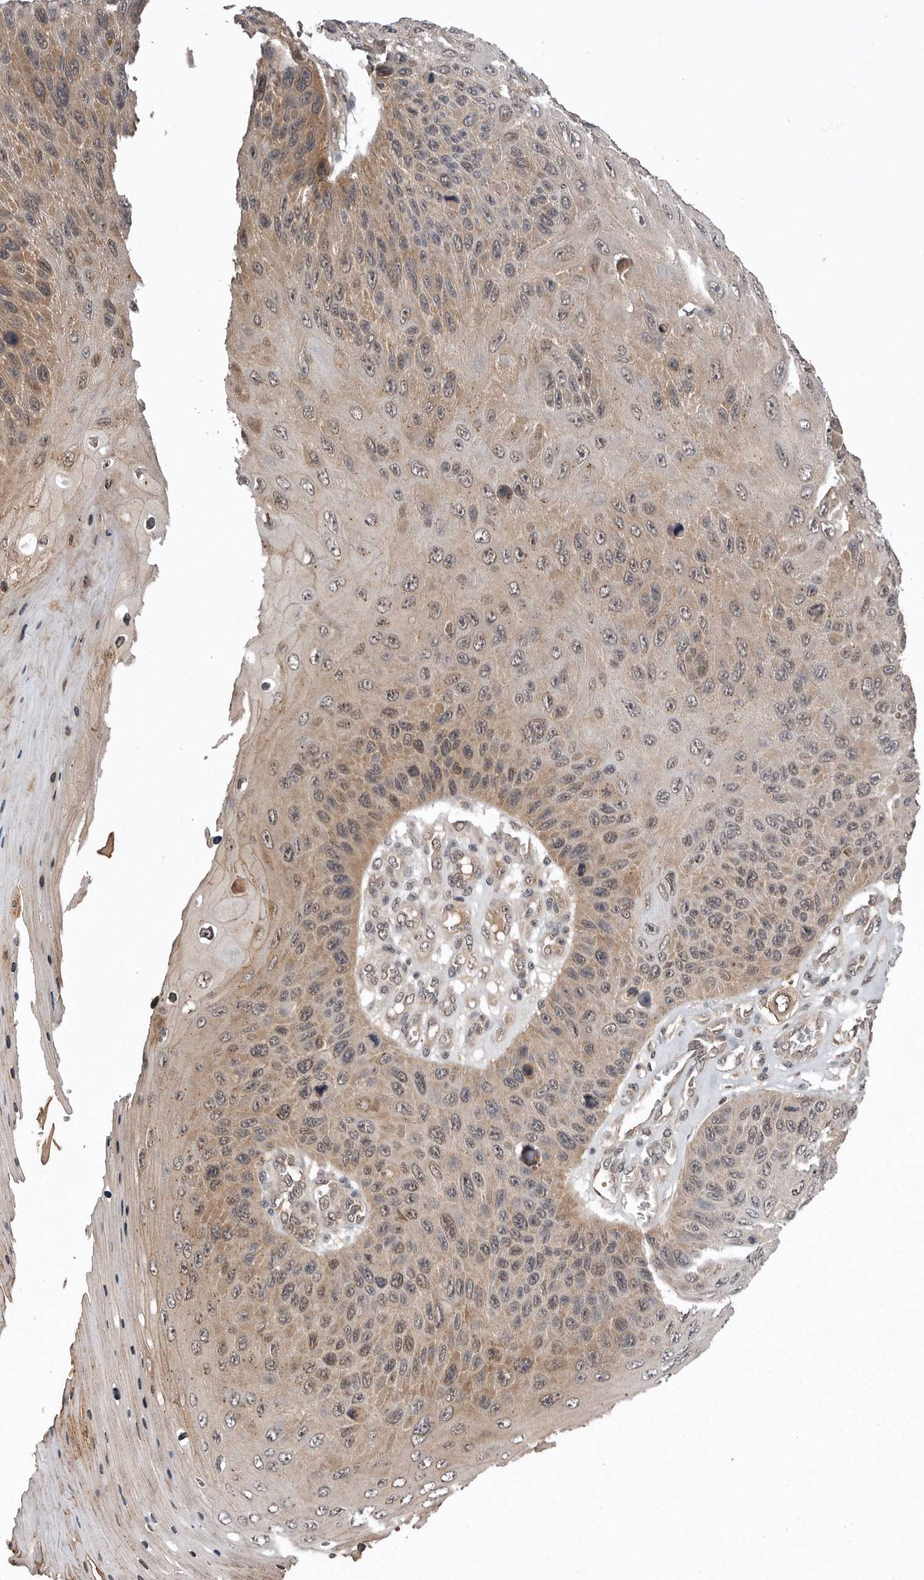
{"staining": {"intensity": "moderate", "quantity": ">75%", "location": "cytoplasmic/membranous,nuclear"}, "tissue": "skin cancer", "cell_type": "Tumor cells", "image_type": "cancer", "snomed": [{"axis": "morphology", "description": "Squamous cell carcinoma, NOS"}, {"axis": "topography", "description": "Skin"}], "caption": "Human skin cancer (squamous cell carcinoma) stained with a brown dye reveals moderate cytoplasmic/membranous and nuclear positive positivity in approximately >75% of tumor cells.", "gene": "AOAH", "patient": {"sex": "female", "age": 88}}